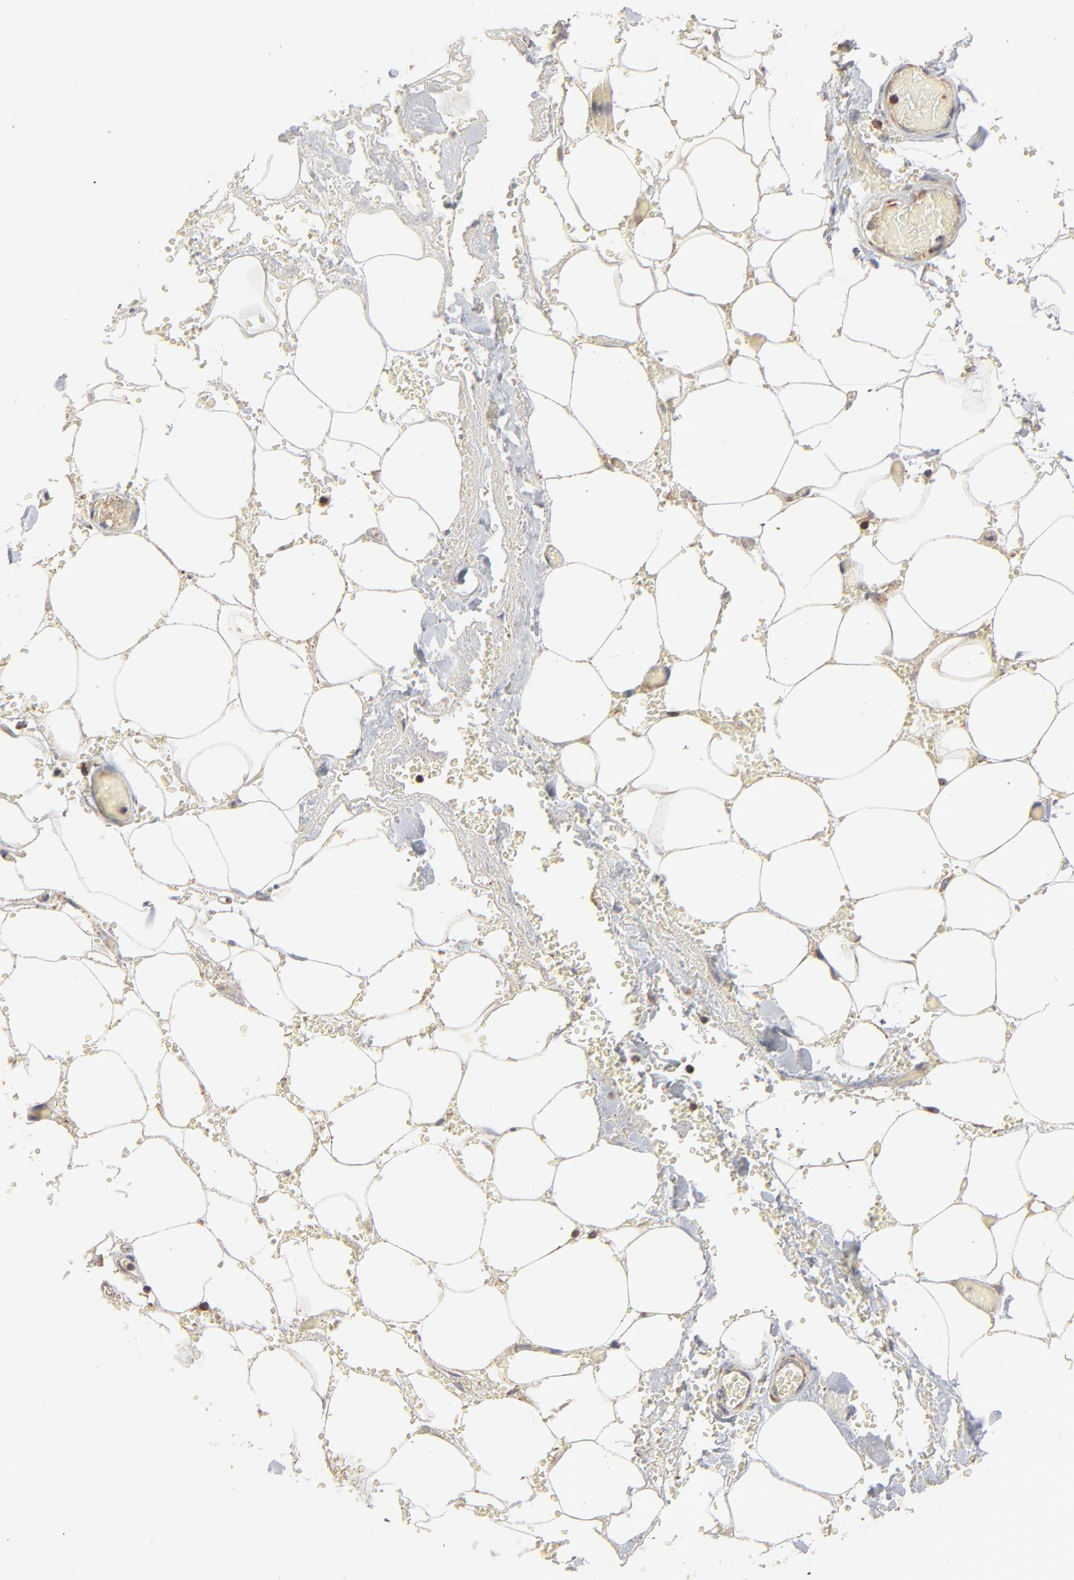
{"staining": {"intensity": "negative", "quantity": "none", "location": "none"}, "tissue": "adipose tissue", "cell_type": "Adipocytes", "image_type": "normal", "snomed": [{"axis": "morphology", "description": "Normal tissue, NOS"}, {"axis": "morphology", "description": "Cholangiocarcinoma"}, {"axis": "topography", "description": "Liver"}, {"axis": "topography", "description": "Peripheral nerve tissue"}], "caption": "A histopathology image of human adipose tissue is negative for staining in adipocytes. Brightfield microscopy of IHC stained with DAB (3,3'-diaminobenzidine) (brown) and hematoxylin (blue), captured at high magnification.", "gene": "RNF213", "patient": {"sex": "male", "age": 50}}